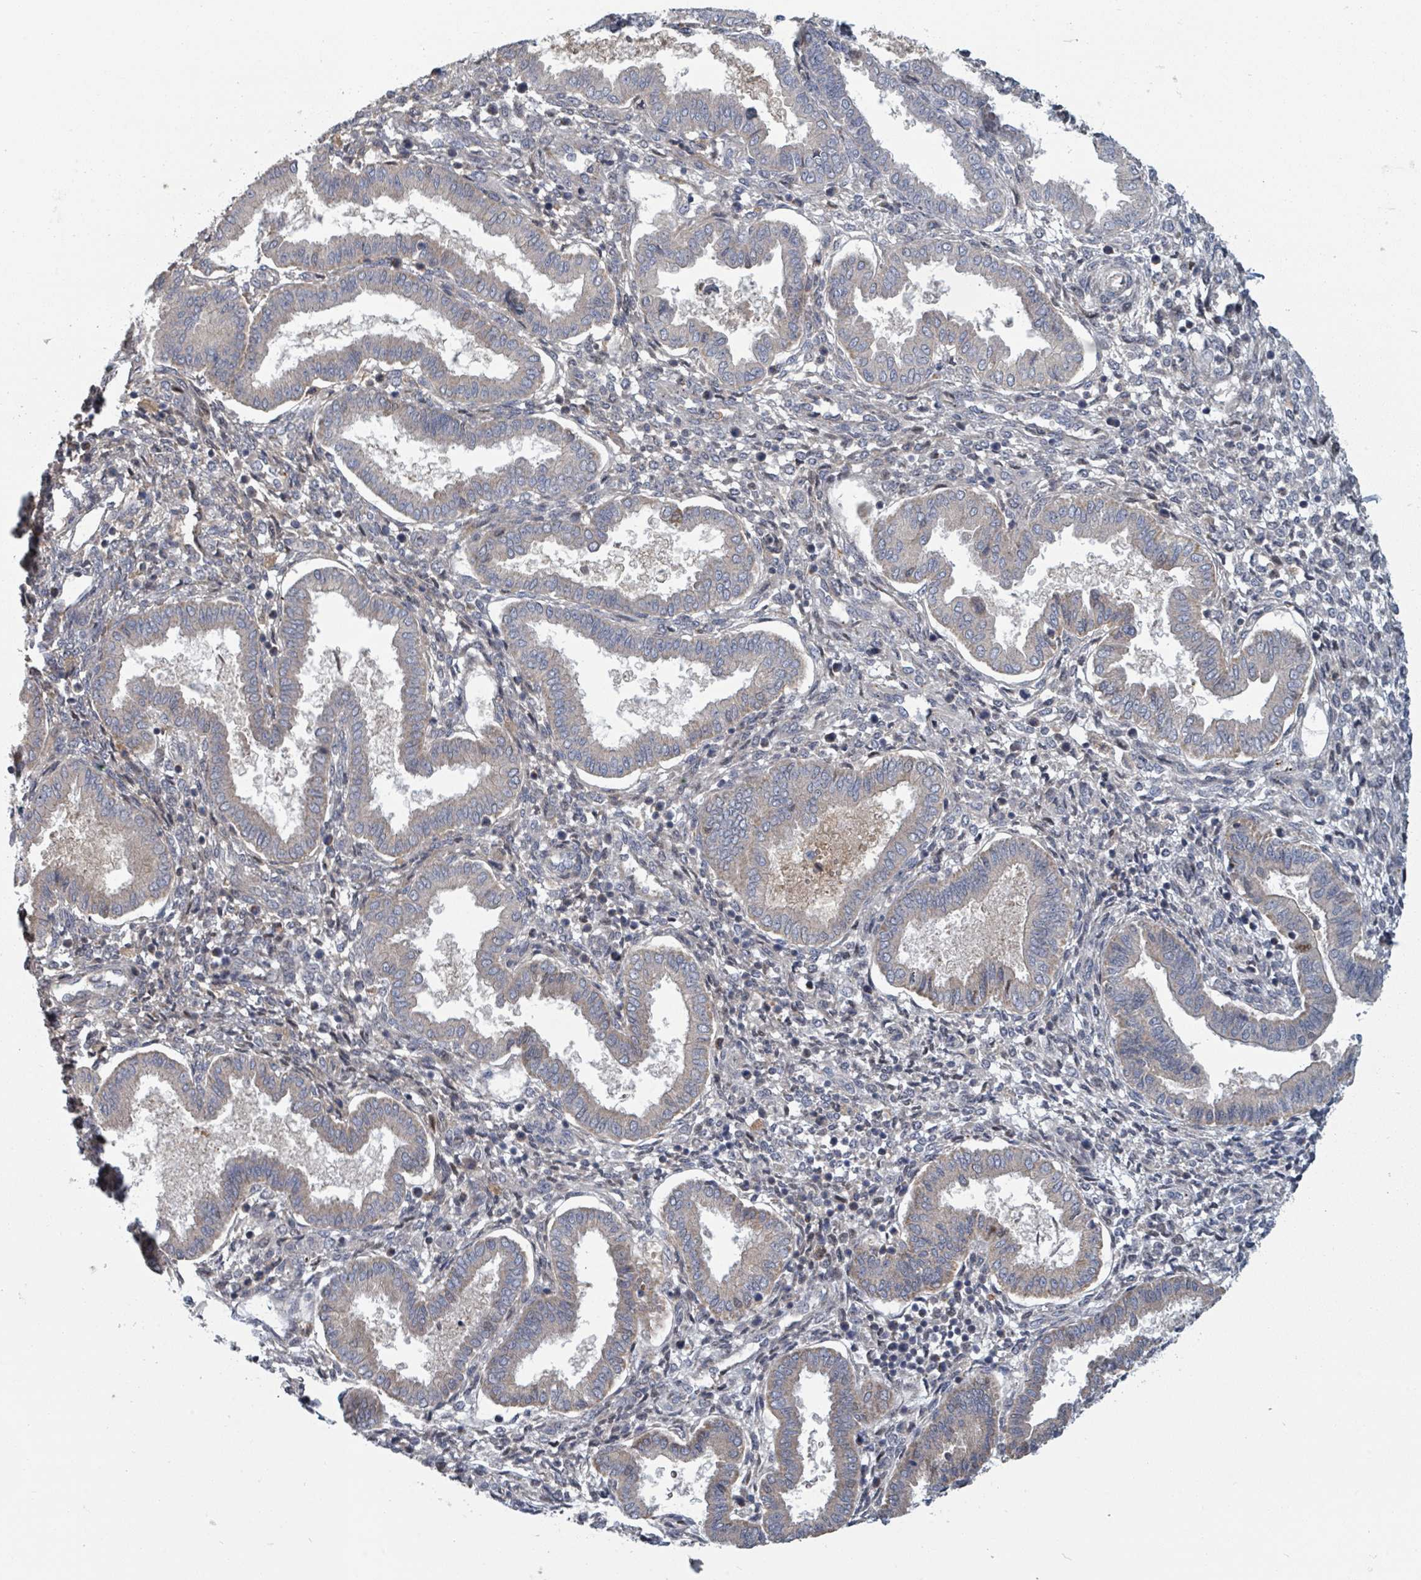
{"staining": {"intensity": "negative", "quantity": "none", "location": "none"}, "tissue": "endometrium", "cell_type": "Cells in endometrial stroma", "image_type": "normal", "snomed": [{"axis": "morphology", "description": "Normal tissue, NOS"}, {"axis": "topography", "description": "Endometrium"}], "caption": "DAB (3,3'-diaminobenzidine) immunohistochemical staining of unremarkable endometrium exhibits no significant expression in cells in endometrial stroma.", "gene": "GABBR1", "patient": {"sex": "female", "age": 24}}